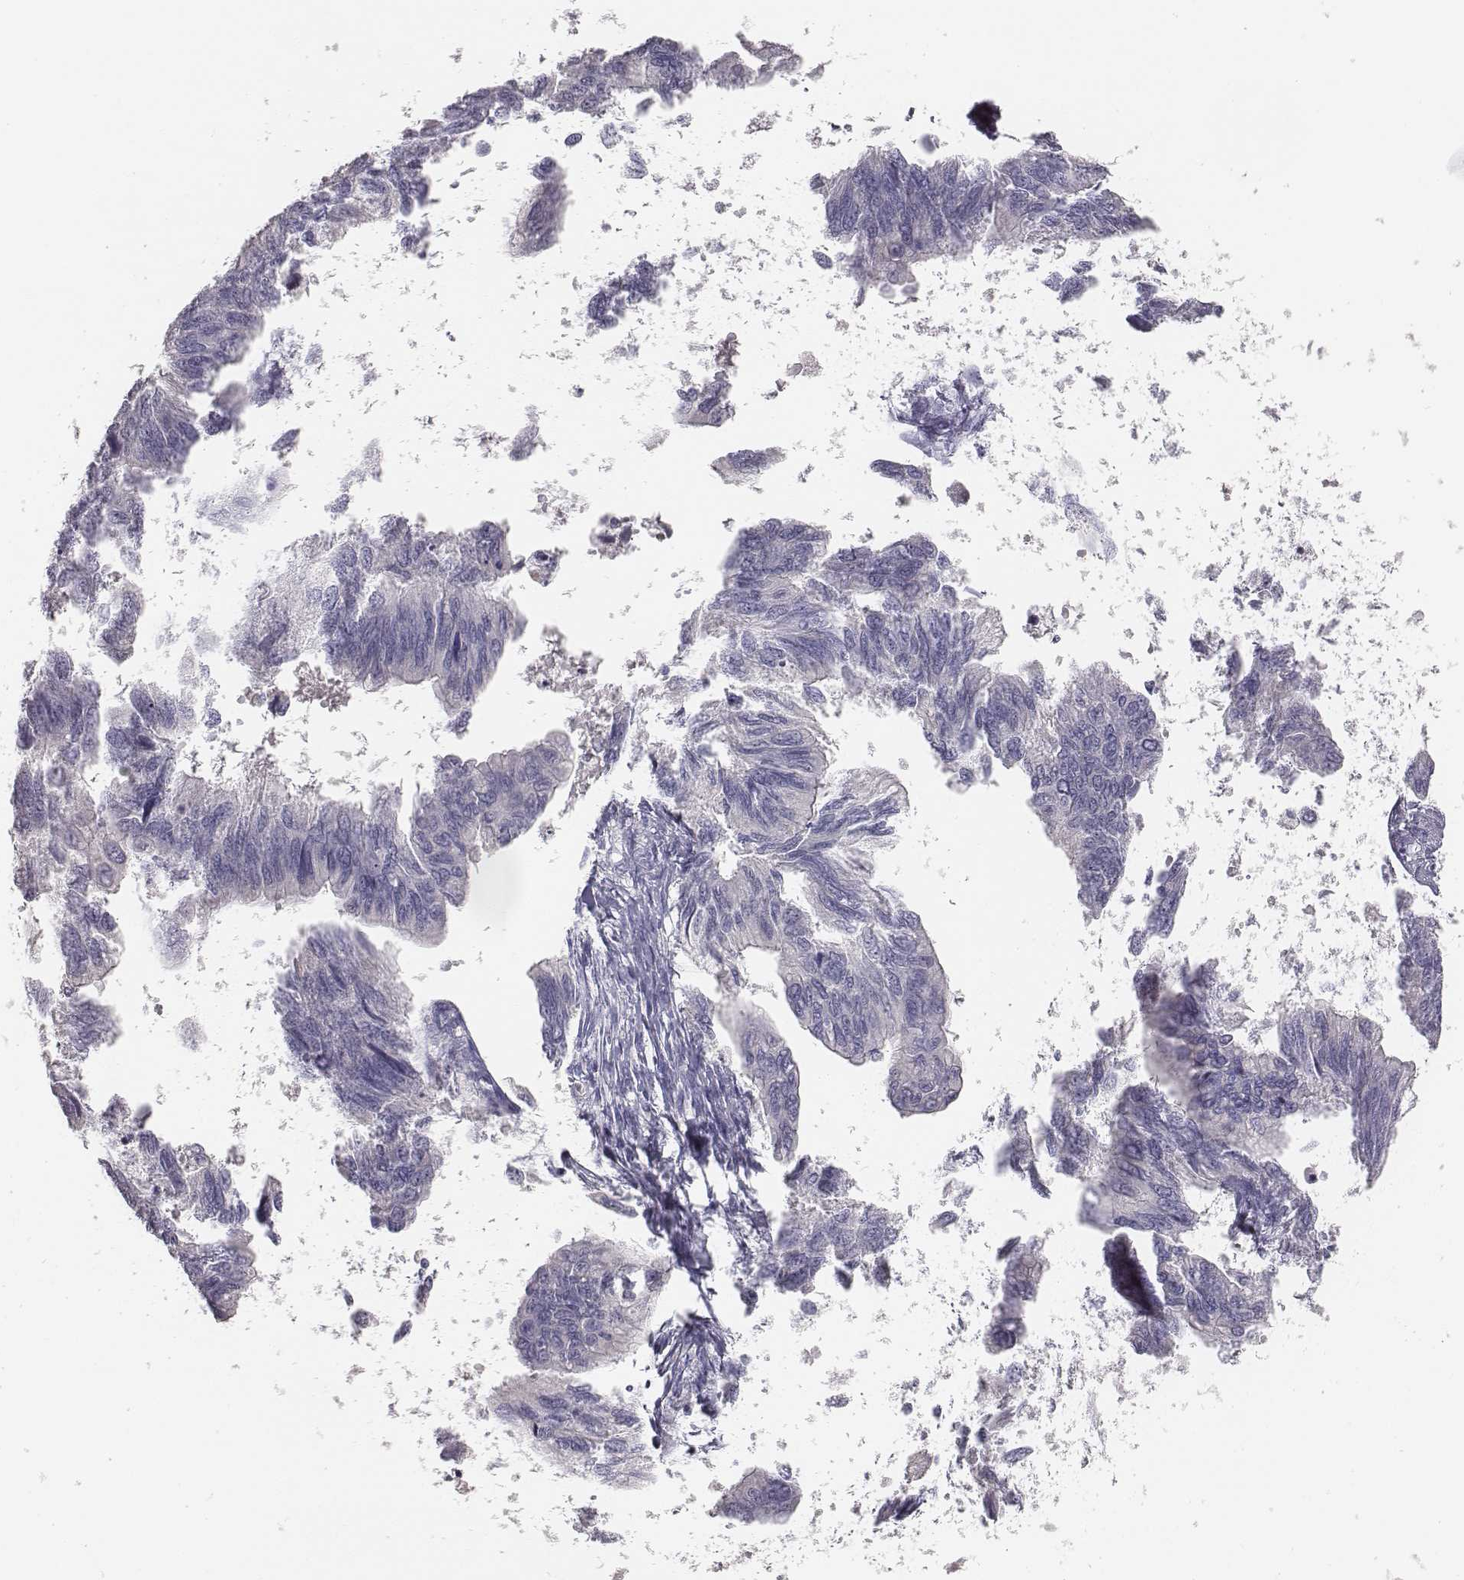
{"staining": {"intensity": "negative", "quantity": "none", "location": "none"}, "tissue": "ovarian cancer", "cell_type": "Tumor cells", "image_type": "cancer", "snomed": [{"axis": "morphology", "description": "Cystadenocarcinoma, mucinous, NOS"}, {"axis": "topography", "description": "Ovary"}], "caption": "An IHC histopathology image of ovarian cancer is shown. There is no staining in tumor cells of ovarian cancer.", "gene": "MYH6", "patient": {"sex": "female", "age": 76}}